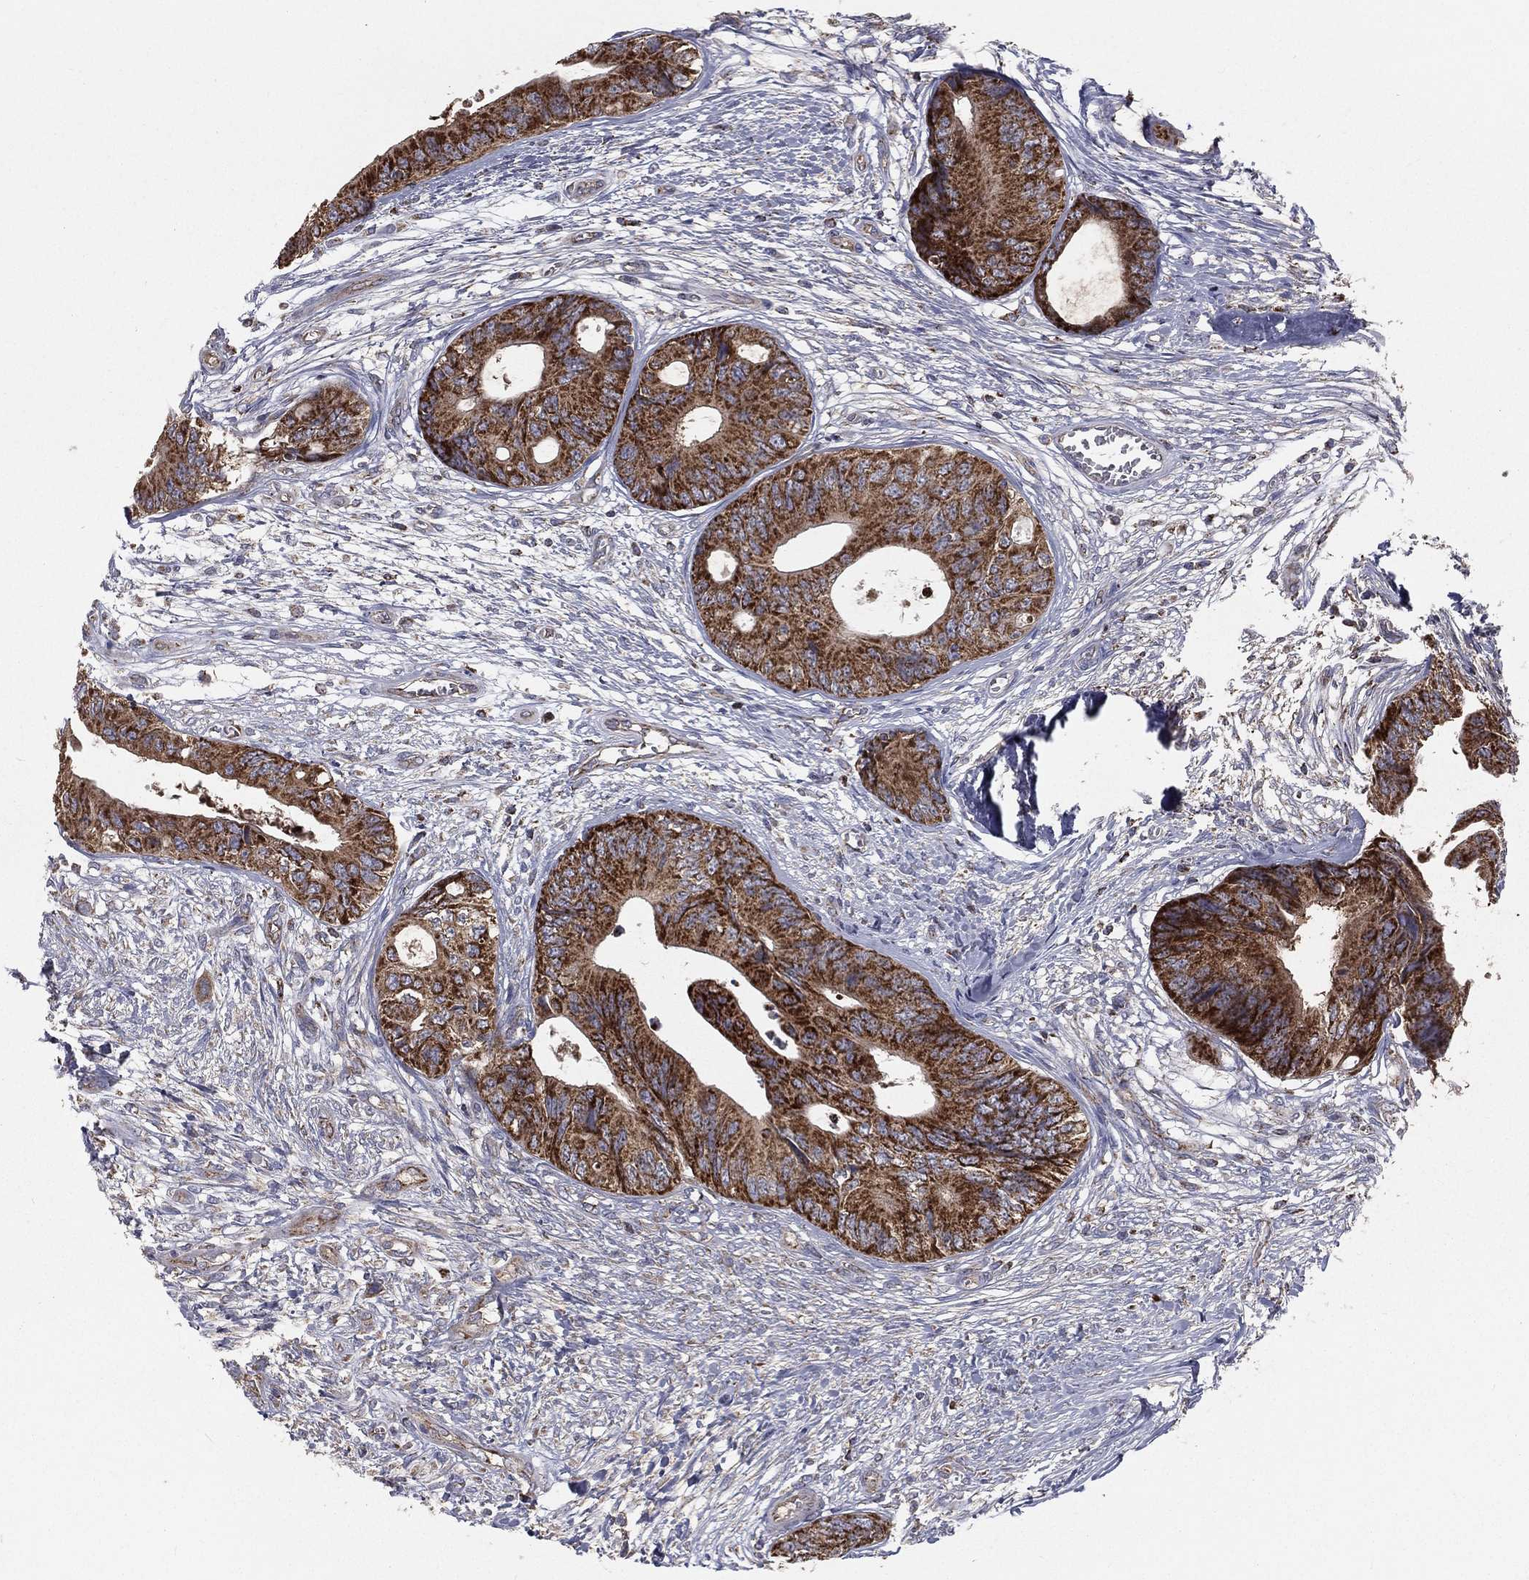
{"staining": {"intensity": "strong", "quantity": ">75%", "location": "cytoplasmic/membranous"}, "tissue": "colorectal cancer", "cell_type": "Tumor cells", "image_type": "cancer", "snomed": [{"axis": "morphology", "description": "Normal tissue, NOS"}, {"axis": "morphology", "description": "Adenocarcinoma, NOS"}, {"axis": "topography", "description": "Colon"}], "caption": "Colorectal cancer (adenocarcinoma) stained with a brown dye shows strong cytoplasmic/membranous positive staining in approximately >75% of tumor cells.", "gene": "HADH", "patient": {"sex": "male", "age": 65}}